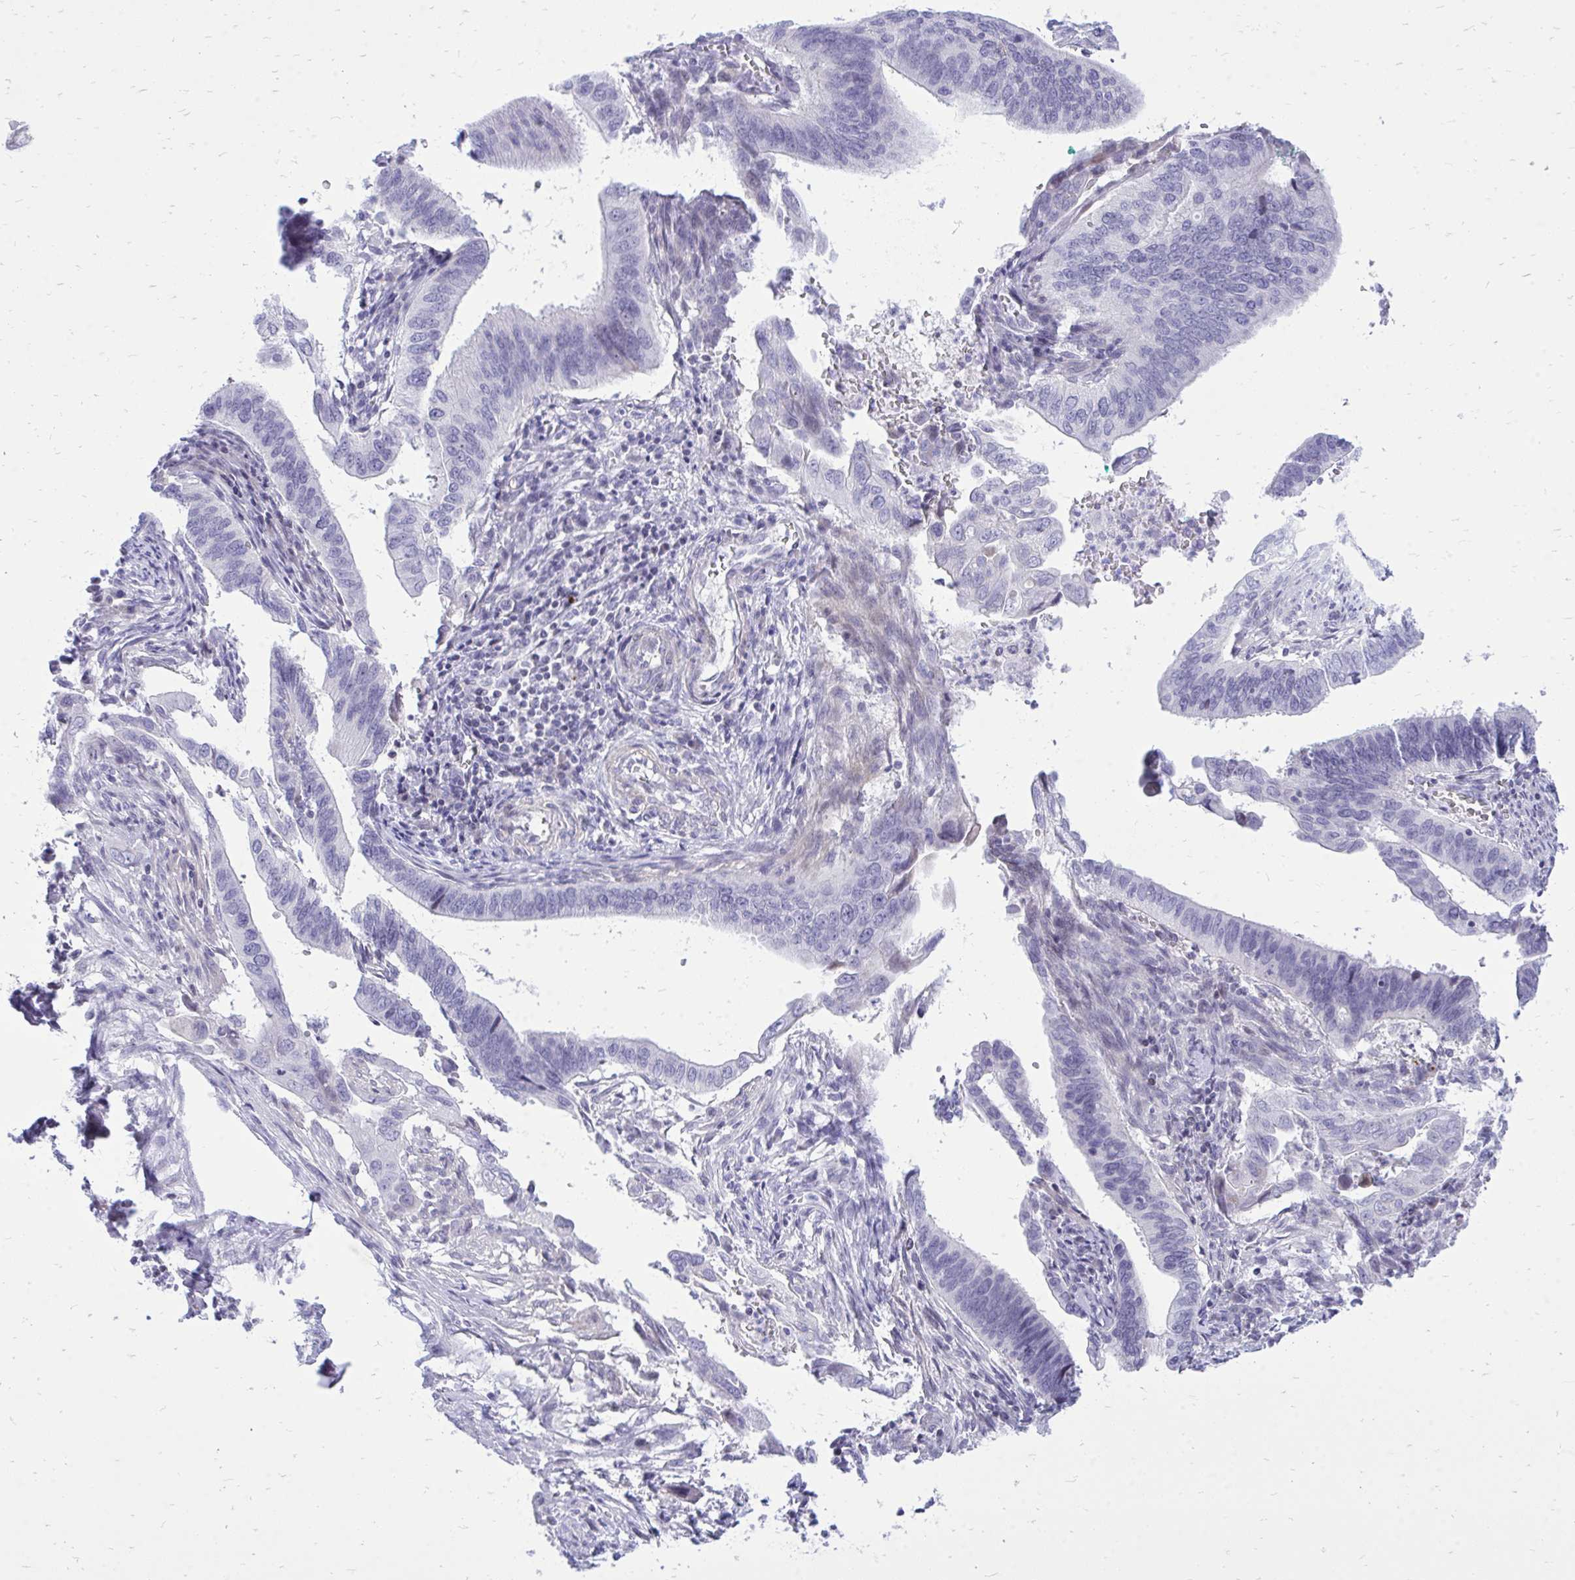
{"staining": {"intensity": "negative", "quantity": "none", "location": "none"}, "tissue": "cervical cancer", "cell_type": "Tumor cells", "image_type": "cancer", "snomed": [{"axis": "morphology", "description": "Adenocarcinoma, NOS"}, {"axis": "topography", "description": "Cervix"}], "caption": "An IHC image of cervical adenocarcinoma is shown. There is no staining in tumor cells of cervical adenocarcinoma.", "gene": "GABRA1", "patient": {"sex": "female", "age": 42}}